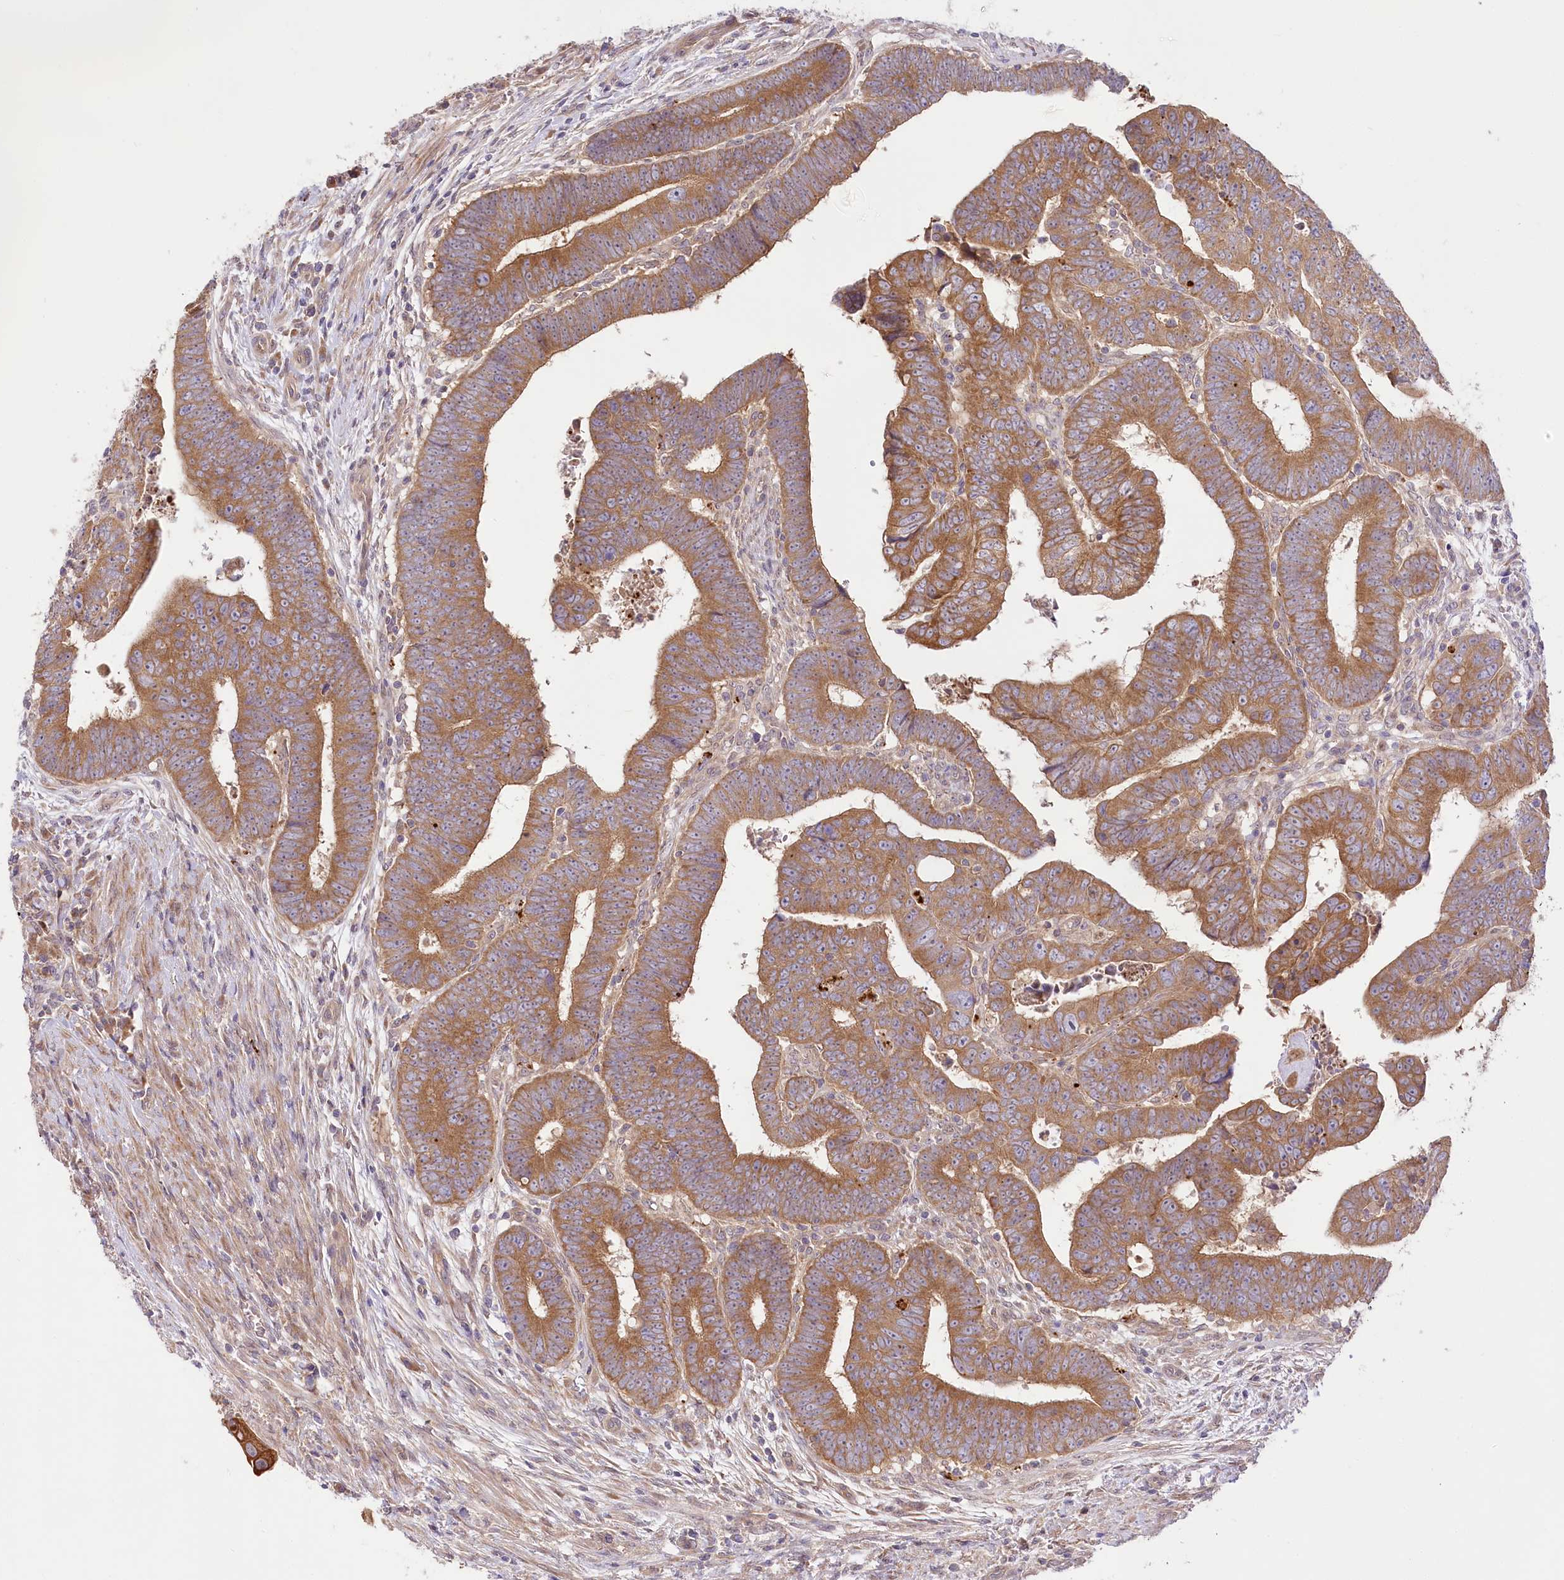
{"staining": {"intensity": "moderate", "quantity": ">75%", "location": "cytoplasmic/membranous"}, "tissue": "colorectal cancer", "cell_type": "Tumor cells", "image_type": "cancer", "snomed": [{"axis": "morphology", "description": "Normal tissue, NOS"}, {"axis": "morphology", "description": "Adenocarcinoma, NOS"}, {"axis": "topography", "description": "Rectum"}], "caption": "Protein staining of colorectal cancer tissue shows moderate cytoplasmic/membranous positivity in about >75% of tumor cells. (DAB (3,3'-diaminobenzidine) = brown stain, brightfield microscopy at high magnification).", "gene": "PYROXD1", "patient": {"sex": "female", "age": 65}}